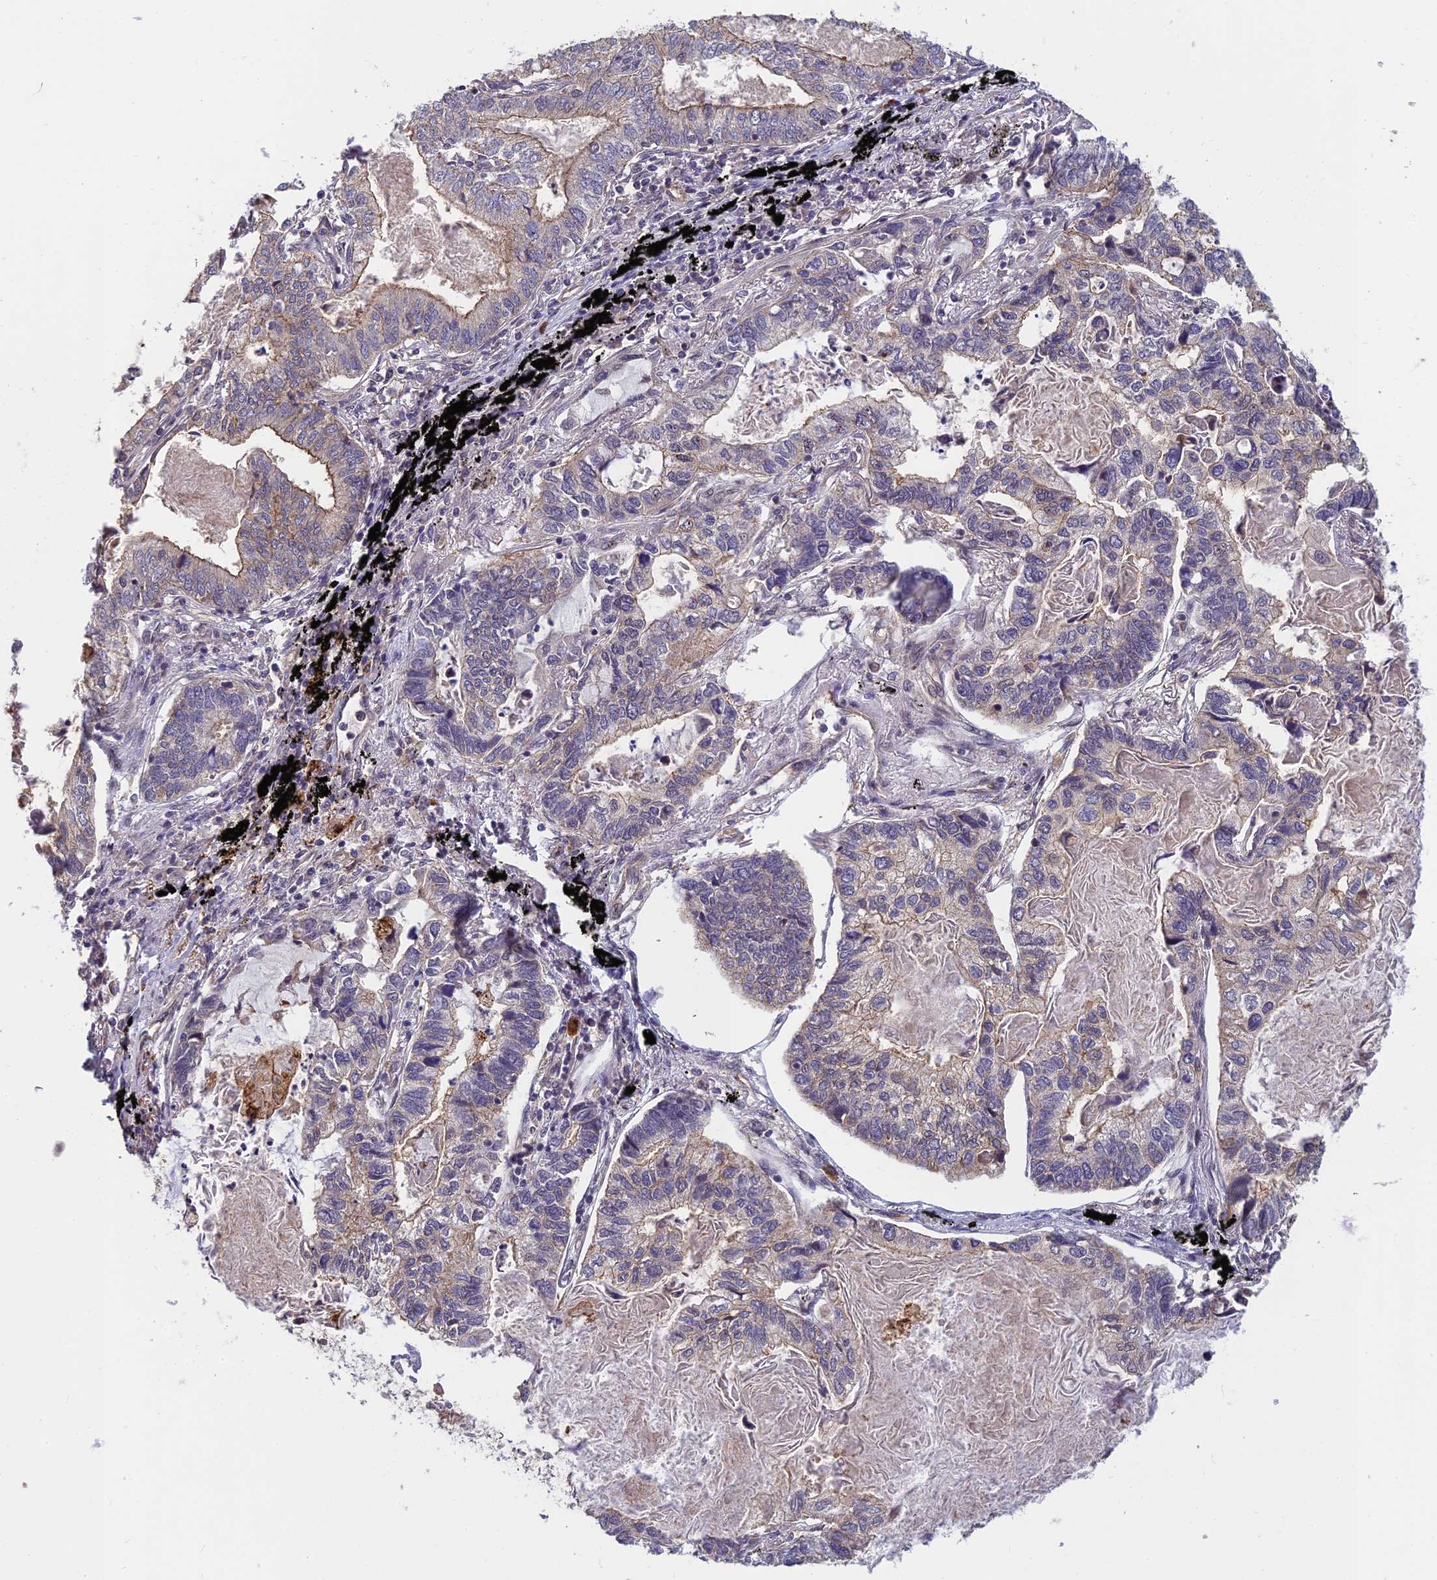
{"staining": {"intensity": "negative", "quantity": "none", "location": "none"}, "tissue": "lung cancer", "cell_type": "Tumor cells", "image_type": "cancer", "snomed": [{"axis": "morphology", "description": "Adenocarcinoma, NOS"}, {"axis": "topography", "description": "Lung"}], "caption": "The photomicrograph reveals no significant staining in tumor cells of lung adenocarcinoma.", "gene": "PIKFYVE", "patient": {"sex": "male", "age": 67}}